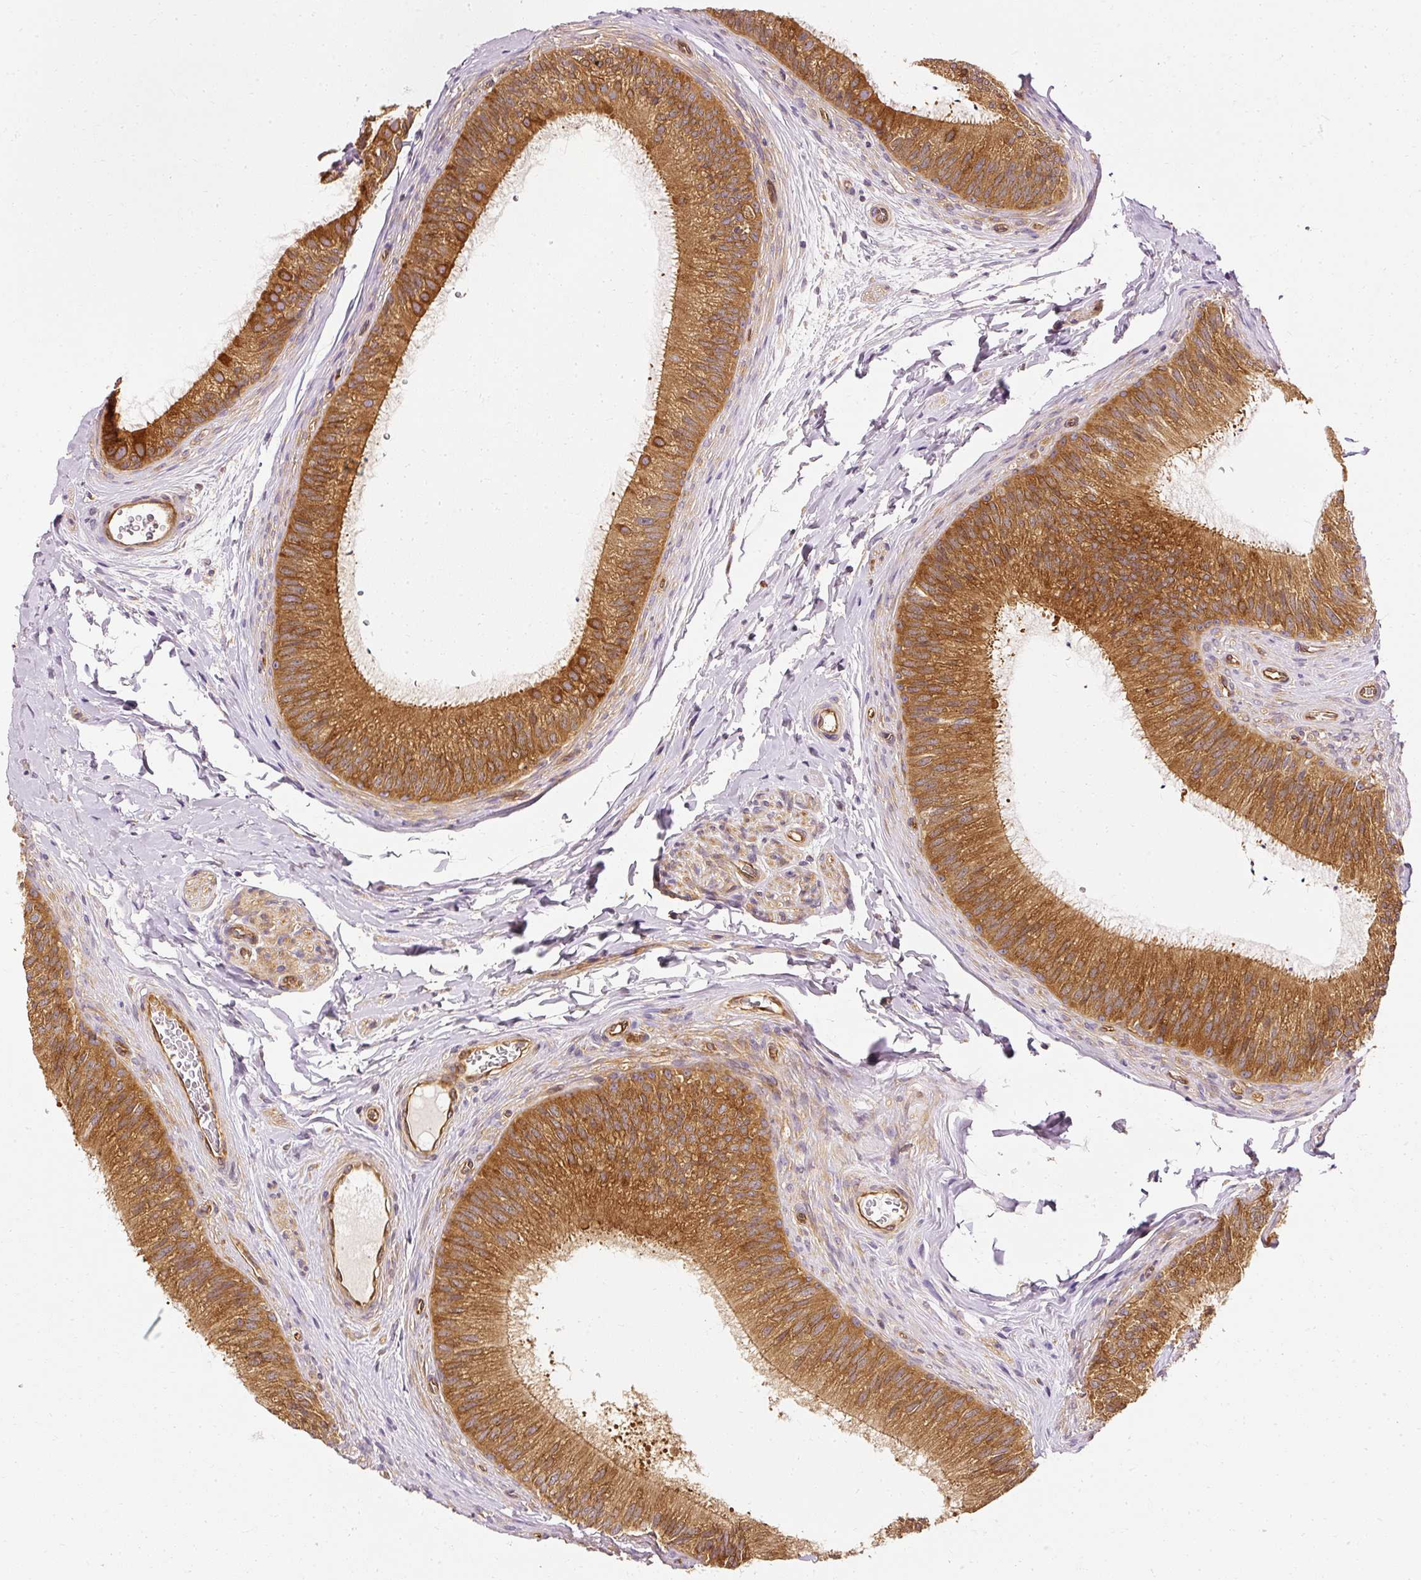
{"staining": {"intensity": "strong", "quantity": ">75%", "location": "cytoplasmic/membranous"}, "tissue": "epididymis", "cell_type": "Glandular cells", "image_type": "normal", "snomed": [{"axis": "morphology", "description": "Normal tissue, NOS"}, {"axis": "topography", "description": "Epididymis"}], "caption": "Epididymis stained with a brown dye shows strong cytoplasmic/membranous positive positivity in approximately >75% of glandular cells.", "gene": "ARMH3", "patient": {"sex": "male", "age": 24}}